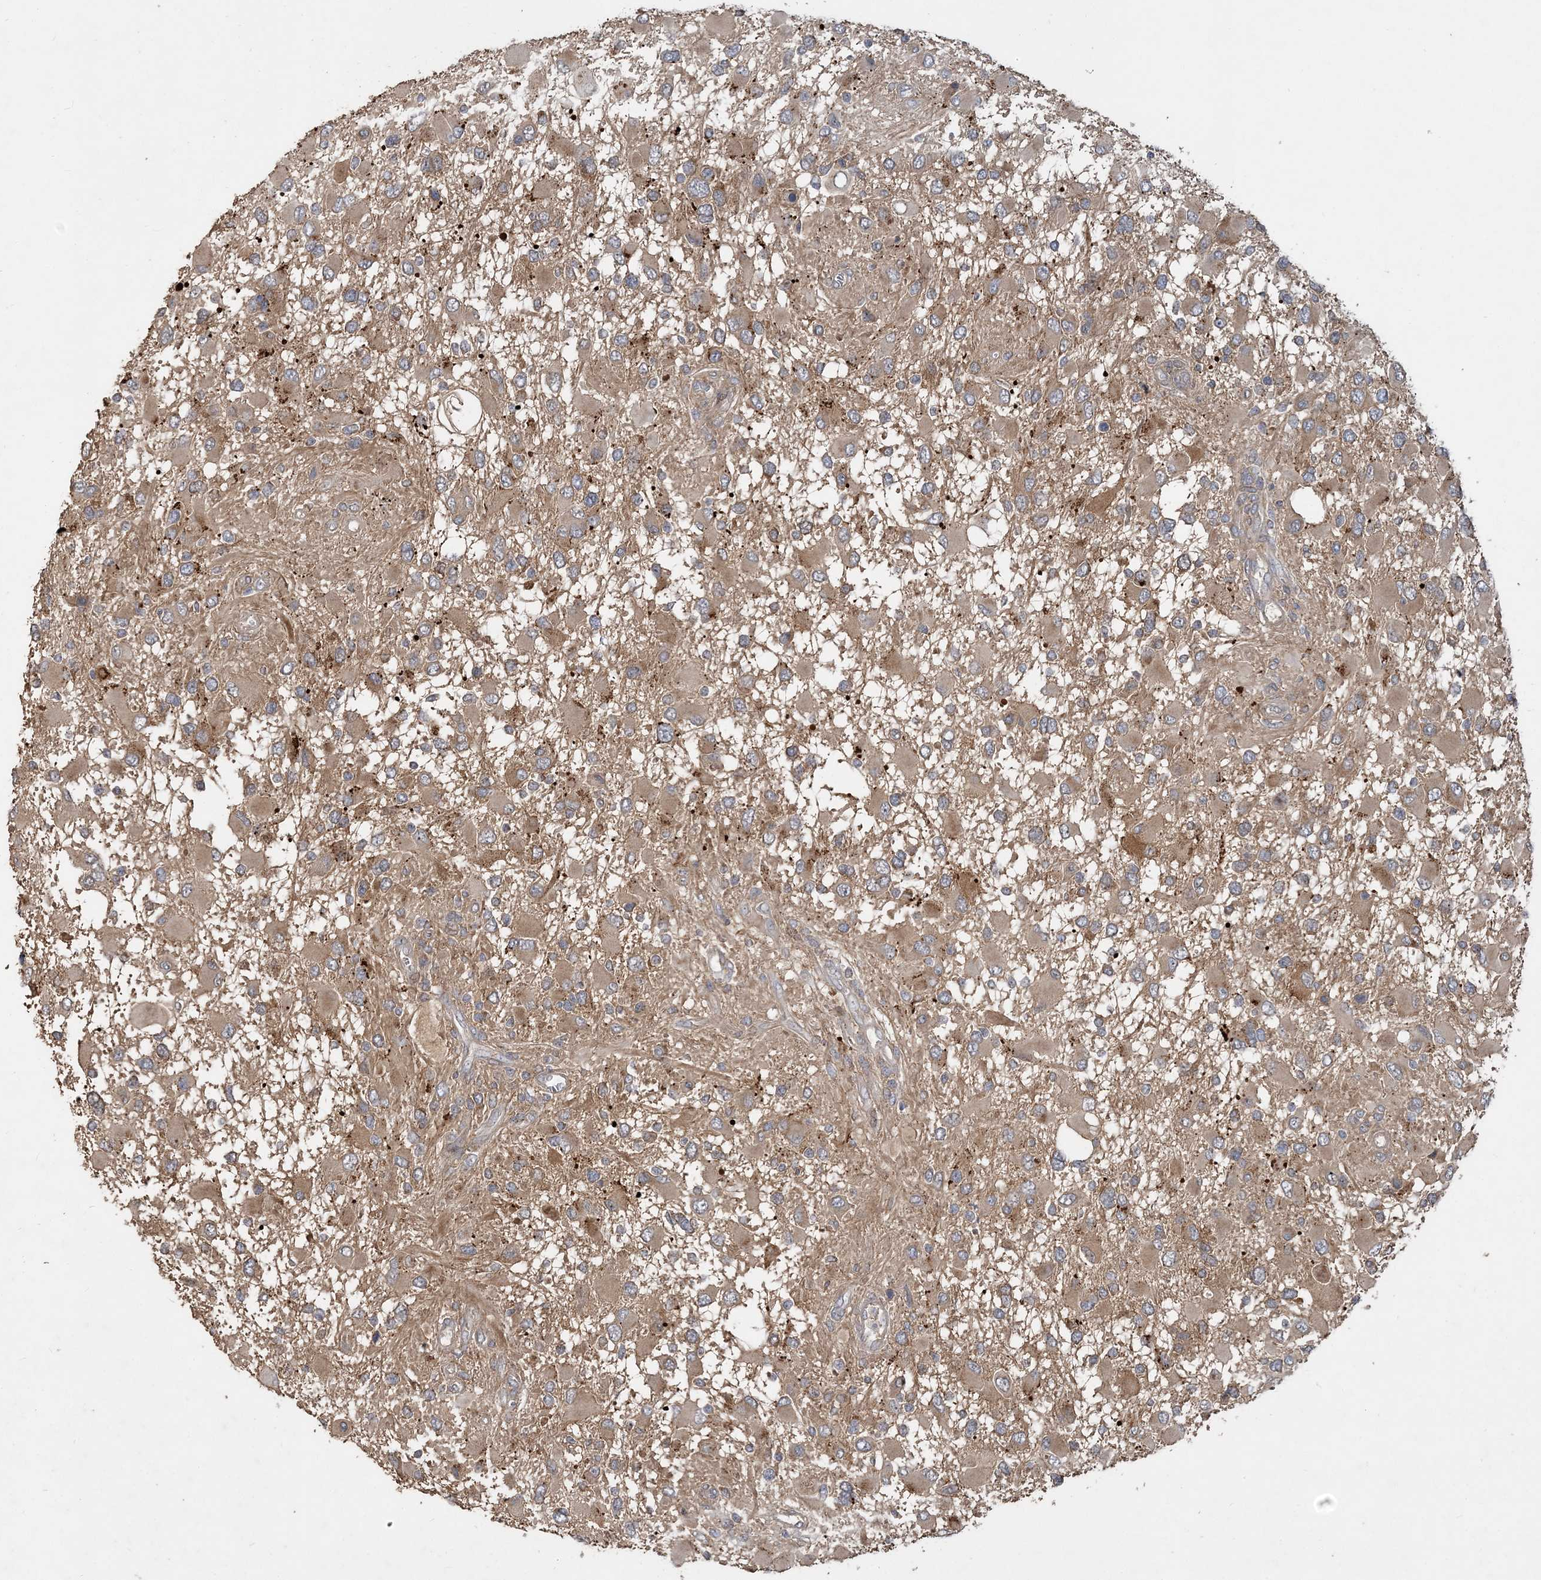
{"staining": {"intensity": "moderate", "quantity": ">75%", "location": "cytoplasmic/membranous"}, "tissue": "glioma", "cell_type": "Tumor cells", "image_type": "cancer", "snomed": [{"axis": "morphology", "description": "Glioma, malignant, High grade"}, {"axis": "topography", "description": "Brain"}], "caption": "The photomicrograph reveals a brown stain indicating the presence of a protein in the cytoplasmic/membranous of tumor cells in malignant glioma (high-grade).", "gene": "TRAIP", "patient": {"sex": "male", "age": 53}}